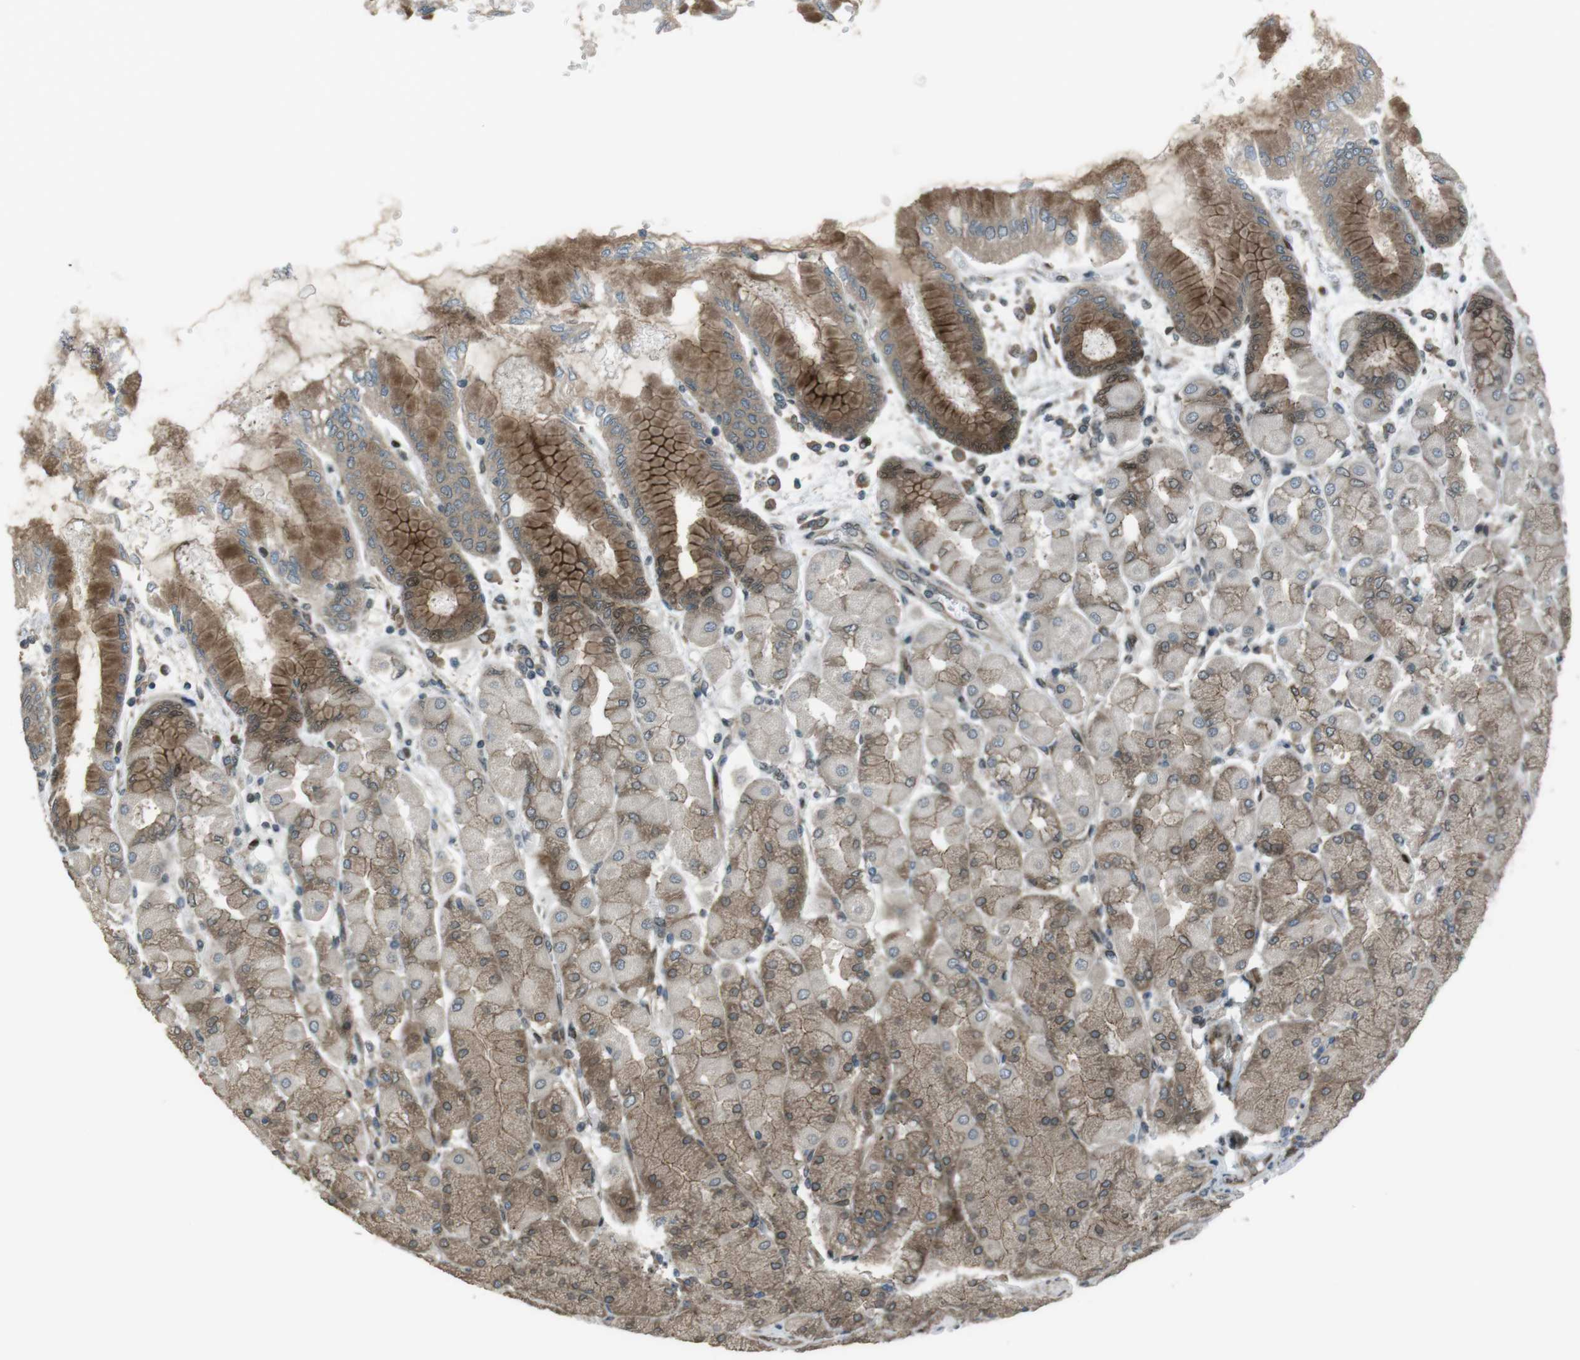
{"staining": {"intensity": "moderate", "quantity": ">75%", "location": "cytoplasmic/membranous"}, "tissue": "stomach", "cell_type": "Glandular cells", "image_type": "normal", "snomed": [{"axis": "morphology", "description": "Normal tissue, NOS"}, {"axis": "topography", "description": "Stomach, upper"}], "caption": "This is an image of IHC staining of normal stomach, which shows moderate positivity in the cytoplasmic/membranous of glandular cells.", "gene": "ZNF330", "patient": {"sex": "female", "age": 56}}